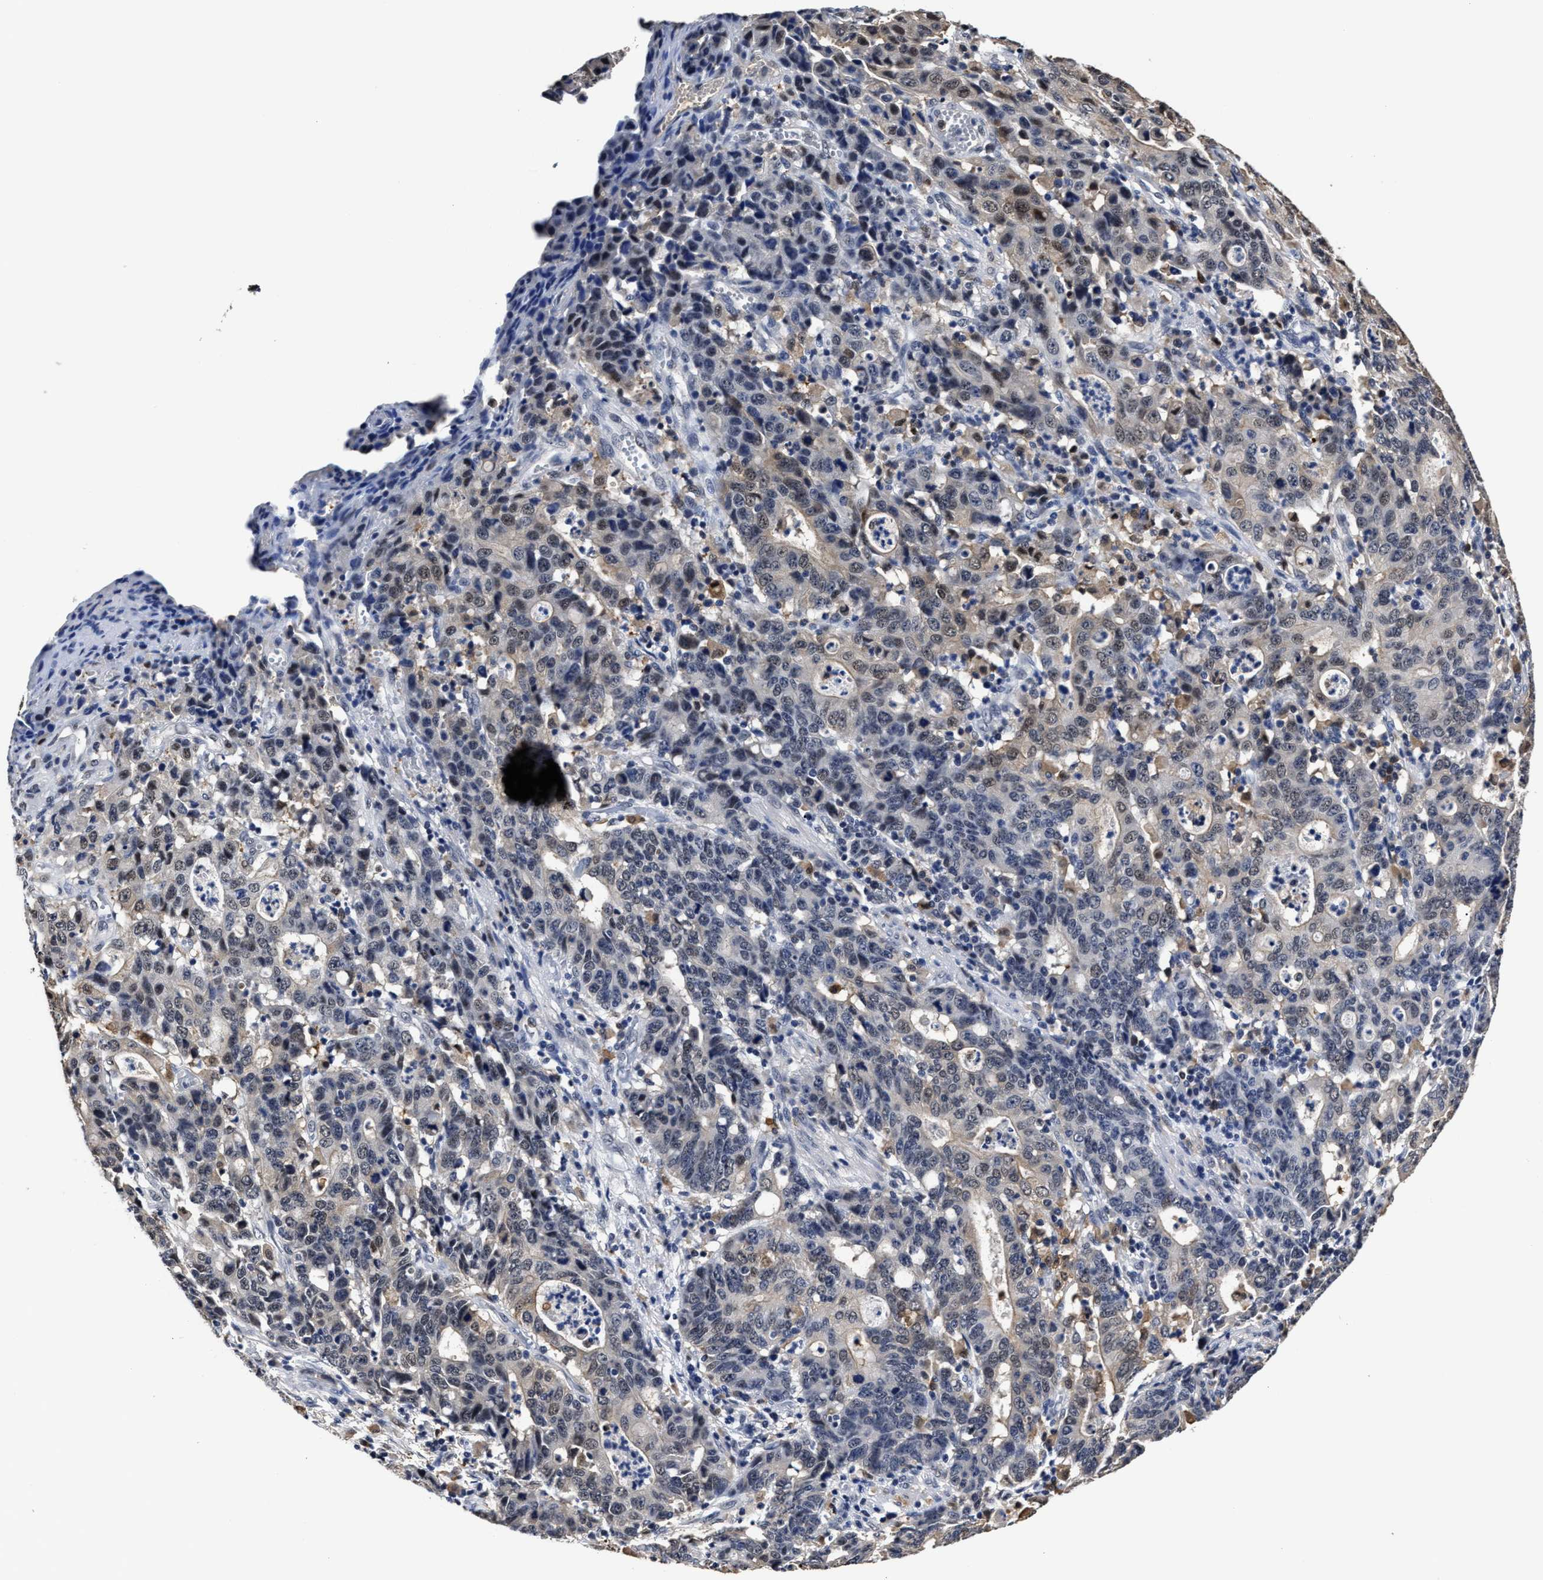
{"staining": {"intensity": "weak", "quantity": "25%-75%", "location": "cytoplasmic/membranous"}, "tissue": "stomach cancer", "cell_type": "Tumor cells", "image_type": "cancer", "snomed": [{"axis": "morphology", "description": "Adenocarcinoma, NOS"}, {"axis": "topography", "description": "Stomach, upper"}], "caption": "High-power microscopy captured an IHC image of stomach cancer, revealing weak cytoplasmic/membranous staining in approximately 25%-75% of tumor cells. The staining was performed using DAB, with brown indicating positive protein expression. Nuclei are stained blue with hematoxylin.", "gene": "PRPF4B", "patient": {"sex": "male", "age": 69}}